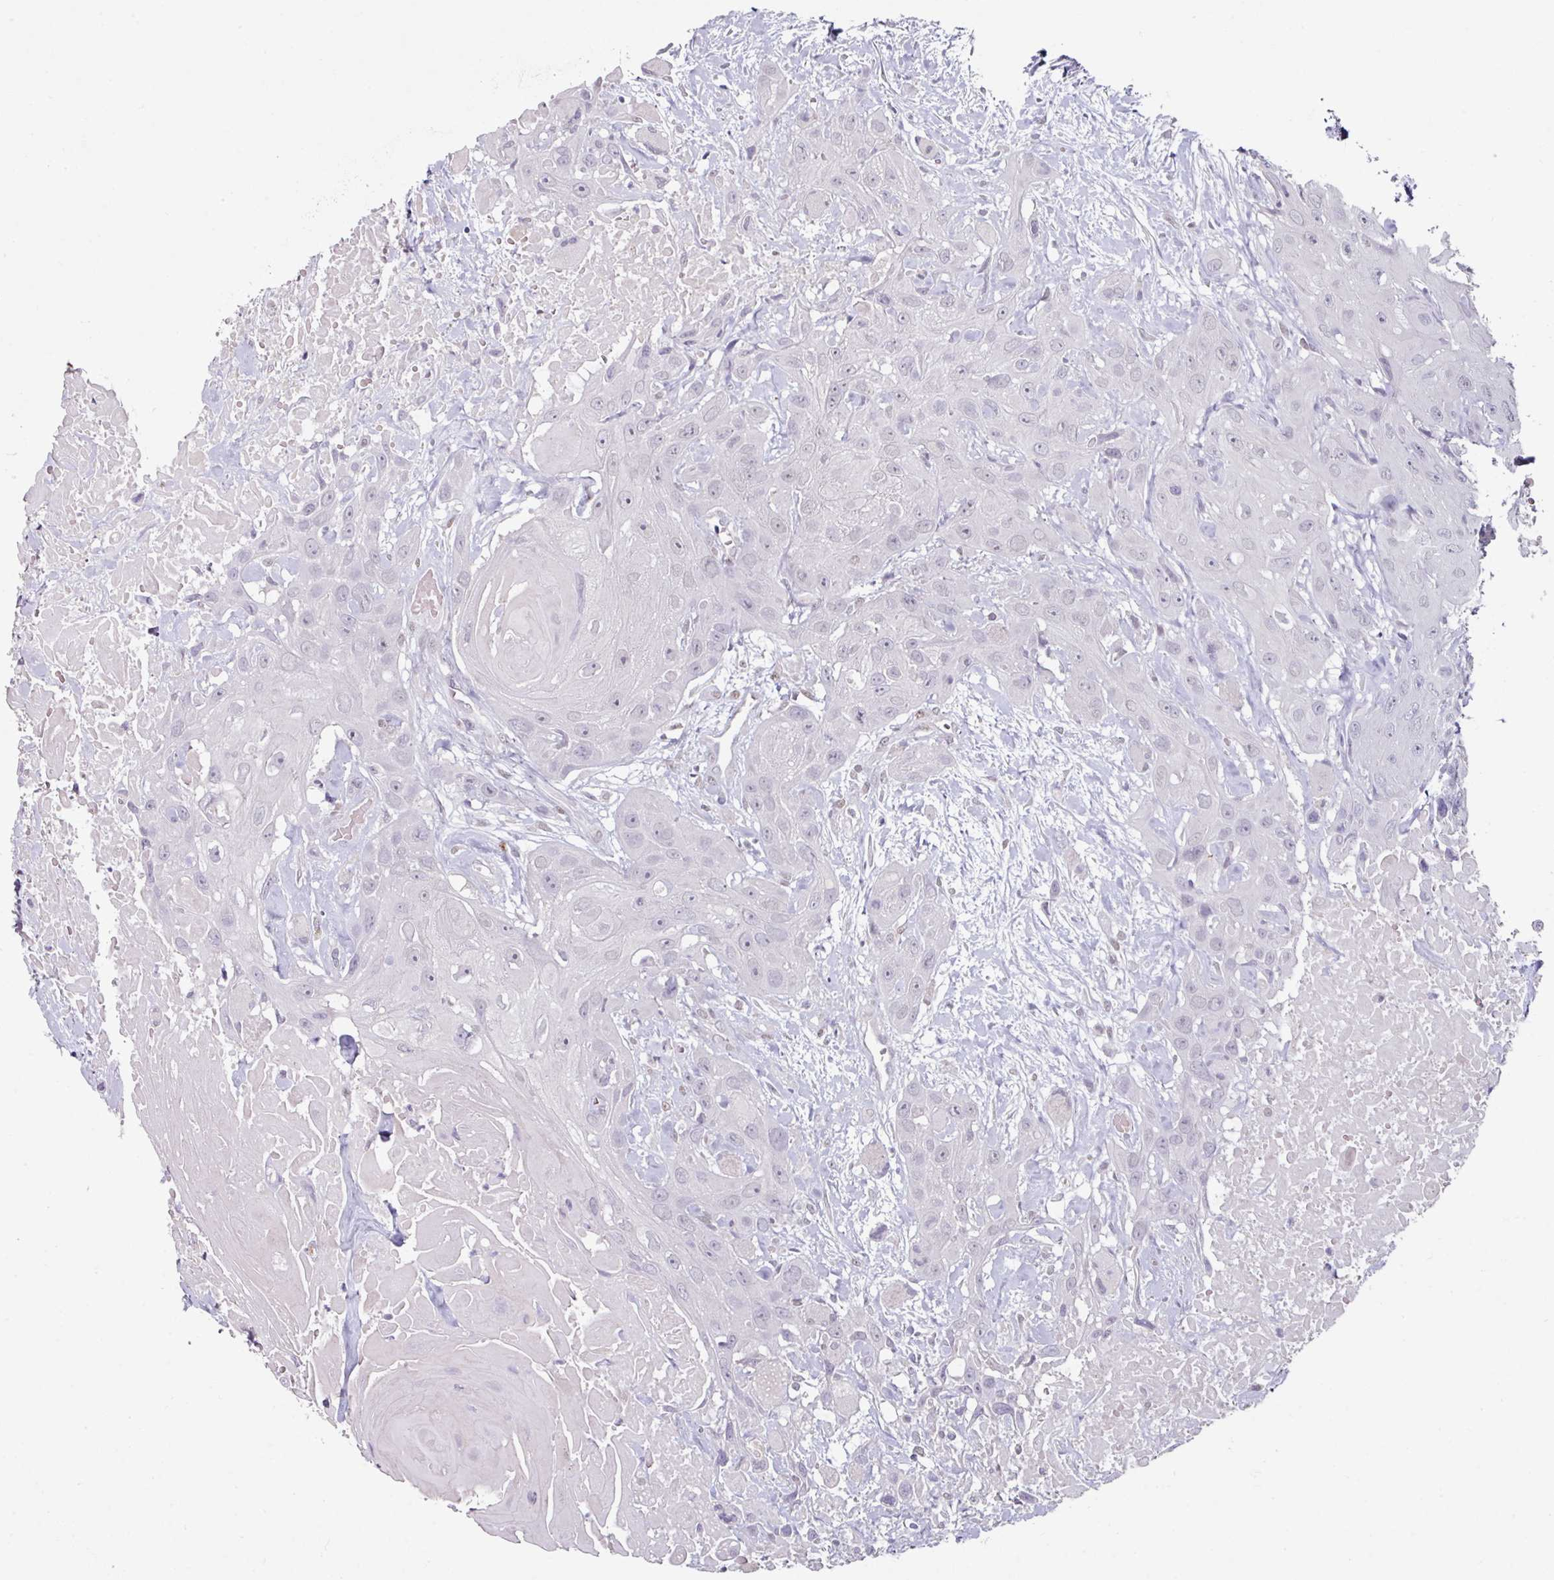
{"staining": {"intensity": "negative", "quantity": "none", "location": "none"}, "tissue": "head and neck cancer", "cell_type": "Tumor cells", "image_type": "cancer", "snomed": [{"axis": "morphology", "description": "Squamous cell carcinoma, NOS"}, {"axis": "topography", "description": "Head-Neck"}], "caption": "Tumor cells show no significant protein positivity in head and neck cancer.", "gene": "ELK1", "patient": {"sex": "male", "age": 81}}